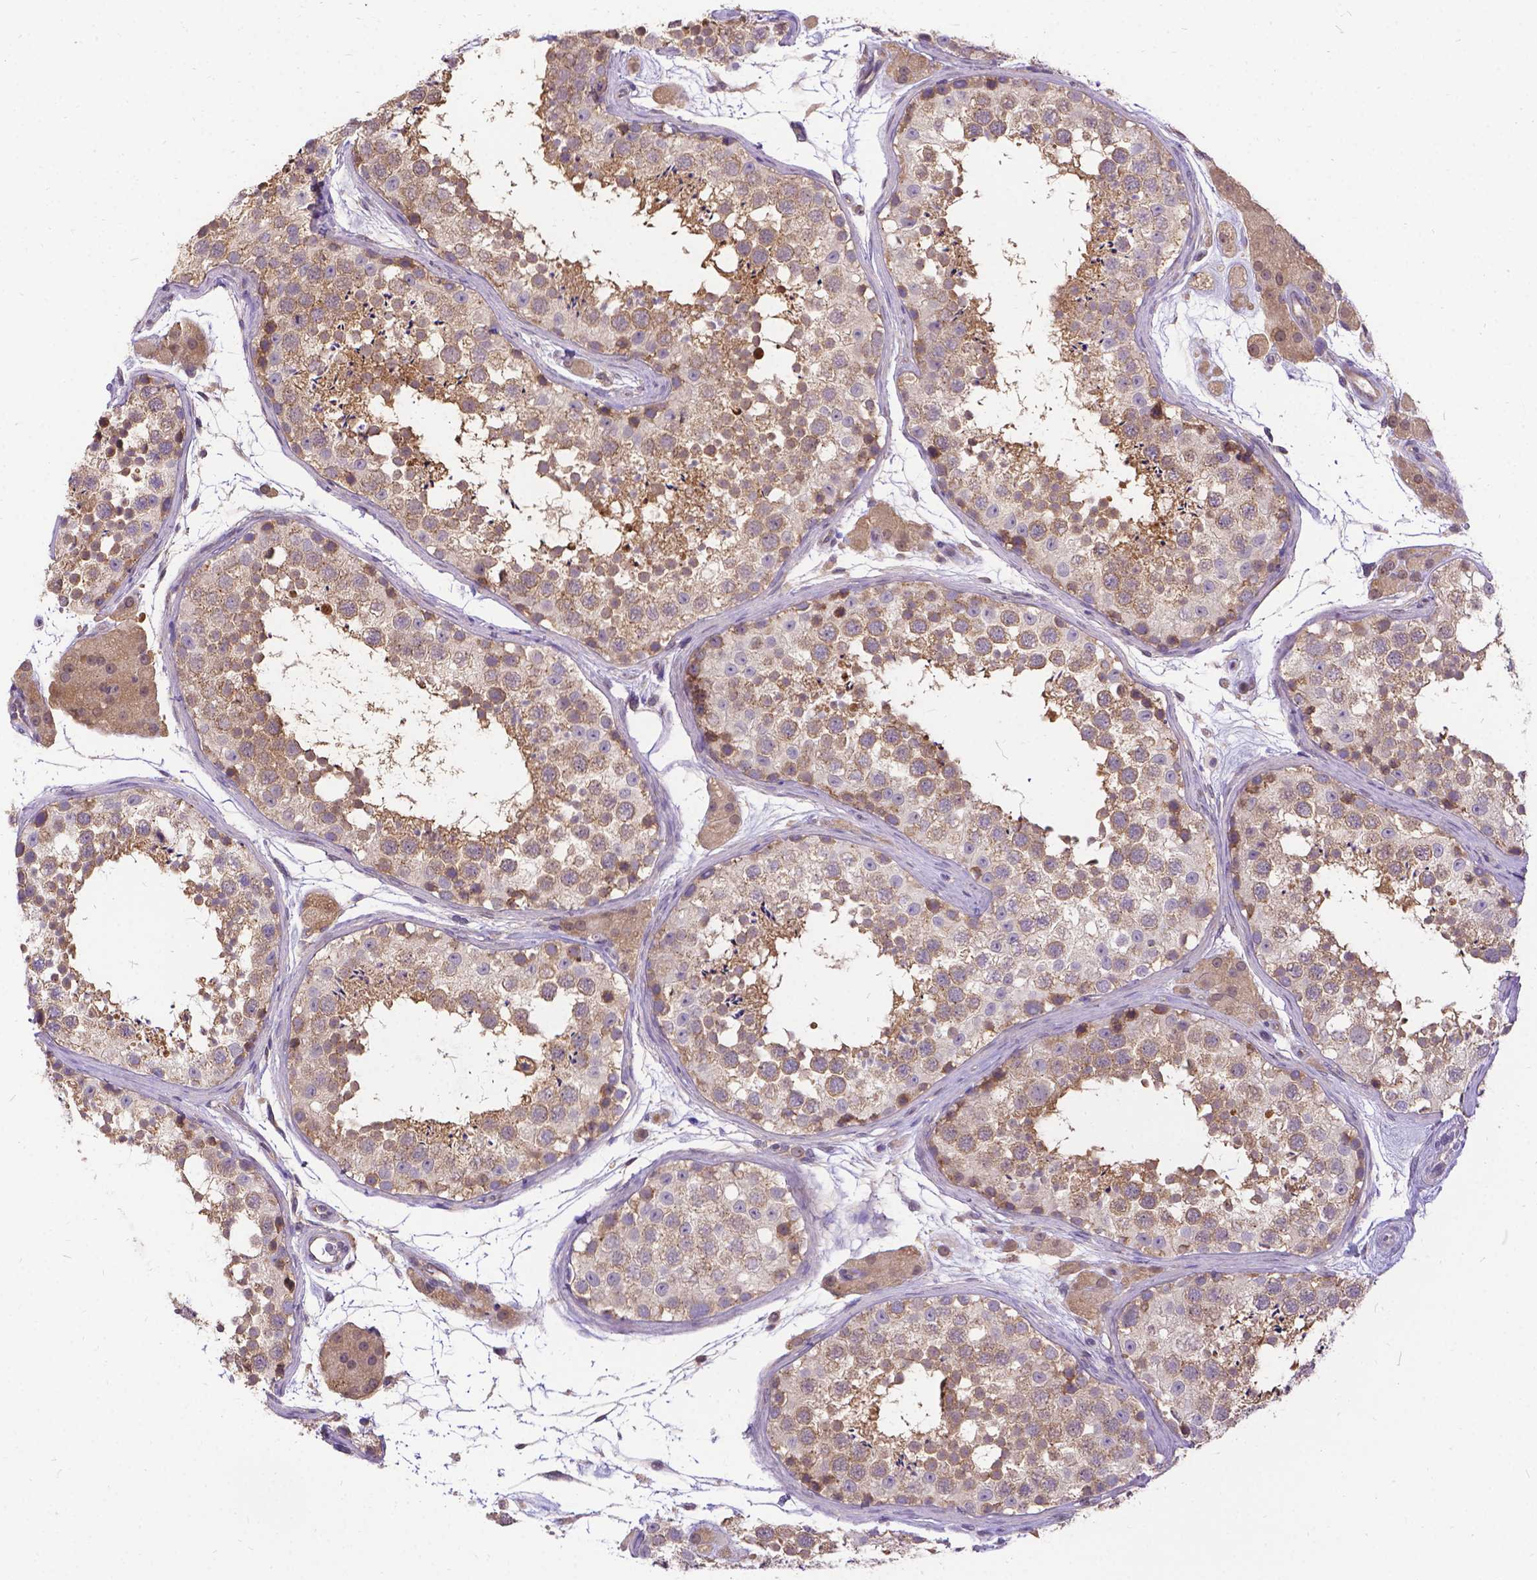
{"staining": {"intensity": "moderate", "quantity": "25%-75%", "location": "cytoplasmic/membranous"}, "tissue": "testis", "cell_type": "Cells in seminiferous ducts", "image_type": "normal", "snomed": [{"axis": "morphology", "description": "Normal tissue, NOS"}, {"axis": "topography", "description": "Testis"}], "caption": "Protein analysis of normal testis displays moderate cytoplasmic/membranous positivity in about 25%-75% of cells in seminiferous ducts. (DAB IHC, brown staining for protein, blue staining for nuclei).", "gene": "DENND6A", "patient": {"sex": "male", "age": 41}}